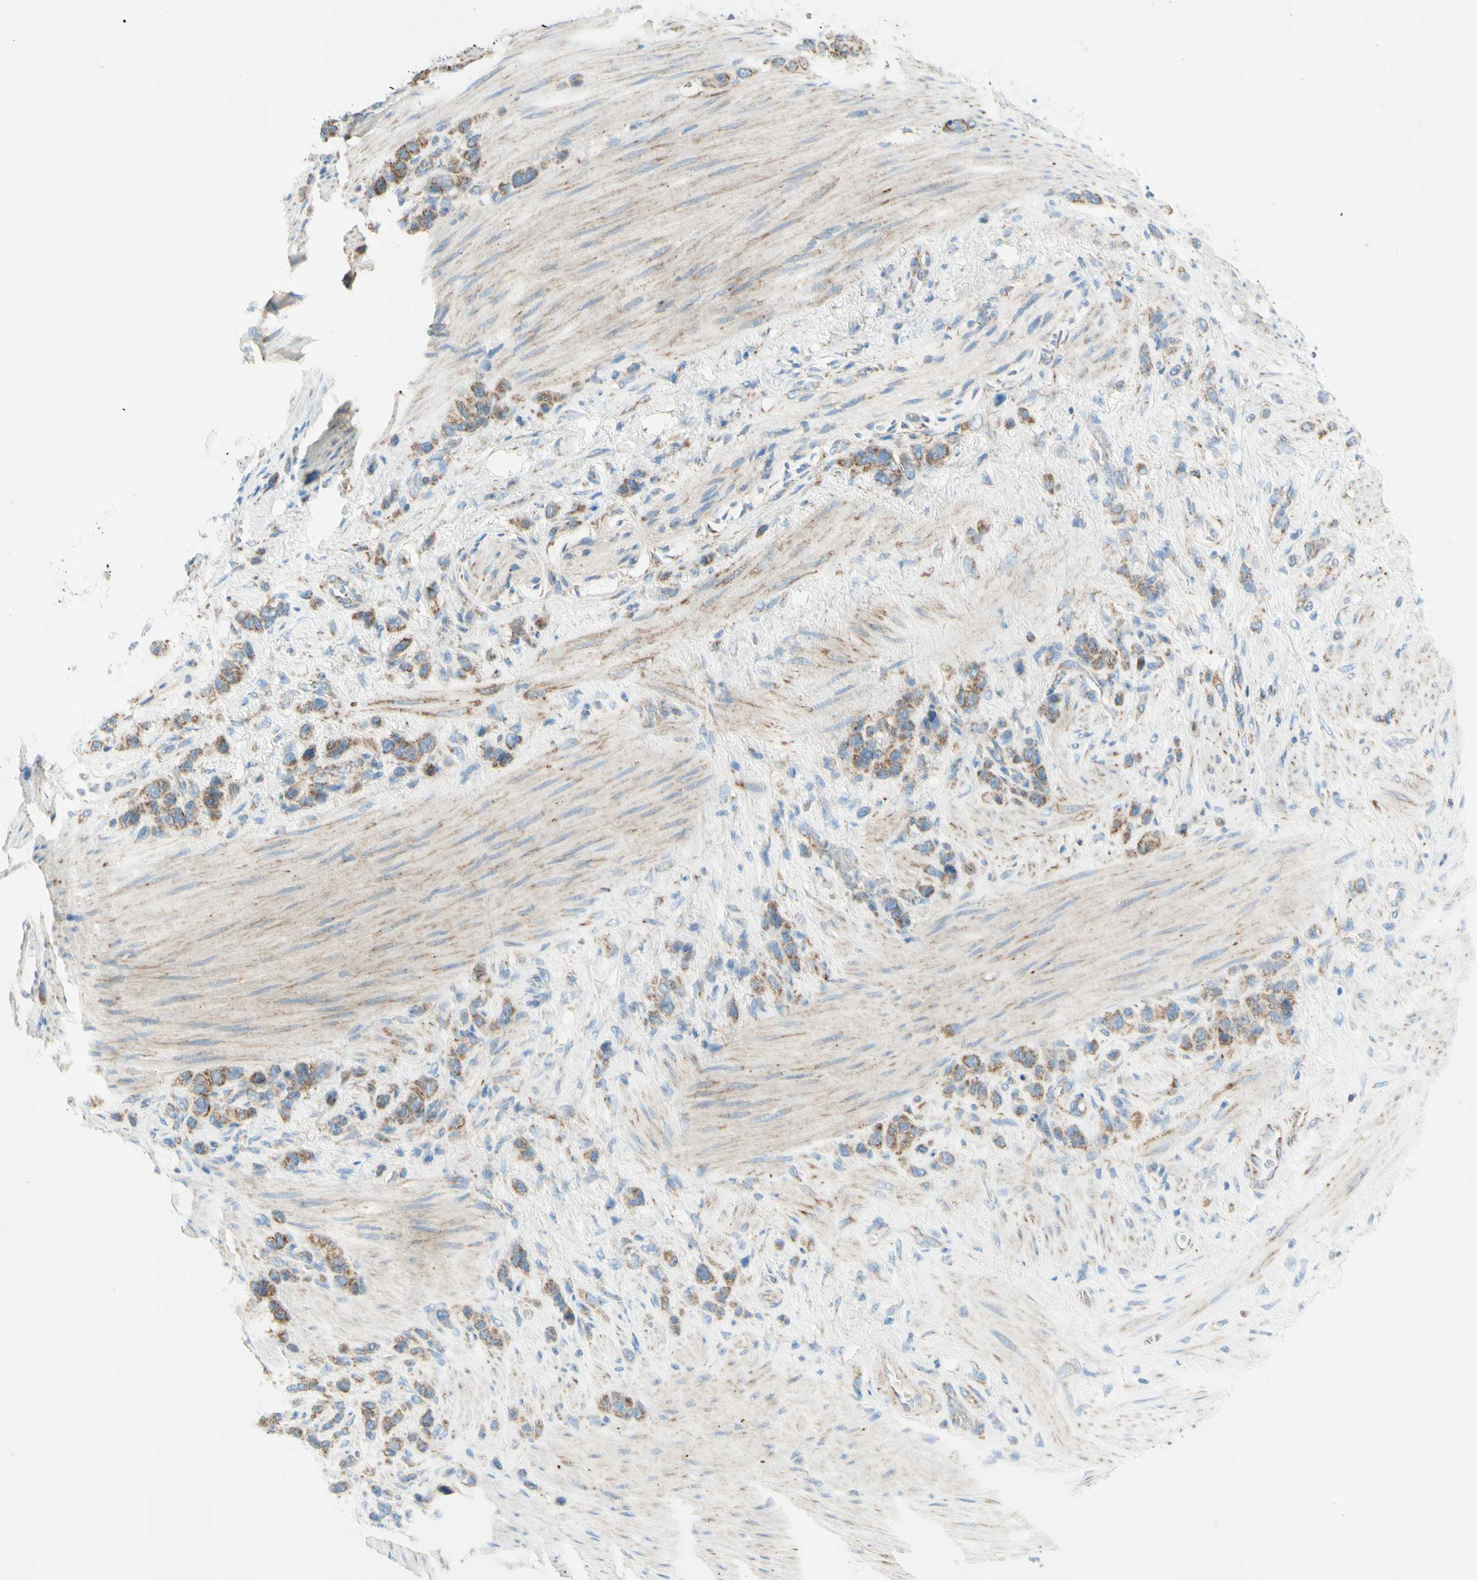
{"staining": {"intensity": "moderate", "quantity": ">75%", "location": "cytoplasmic/membranous"}, "tissue": "stomach cancer", "cell_type": "Tumor cells", "image_type": "cancer", "snomed": [{"axis": "morphology", "description": "Adenocarcinoma, NOS"}, {"axis": "morphology", "description": "Adenocarcinoma, High grade"}, {"axis": "topography", "description": "Stomach, upper"}, {"axis": "topography", "description": "Stomach, lower"}], "caption": "Immunohistochemical staining of stomach cancer displays moderate cytoplasmic/membranous protein staining in about >75% of tumor cells.", "gene": "ARMC10", "patient": {"sex": "female", "age": 65}}